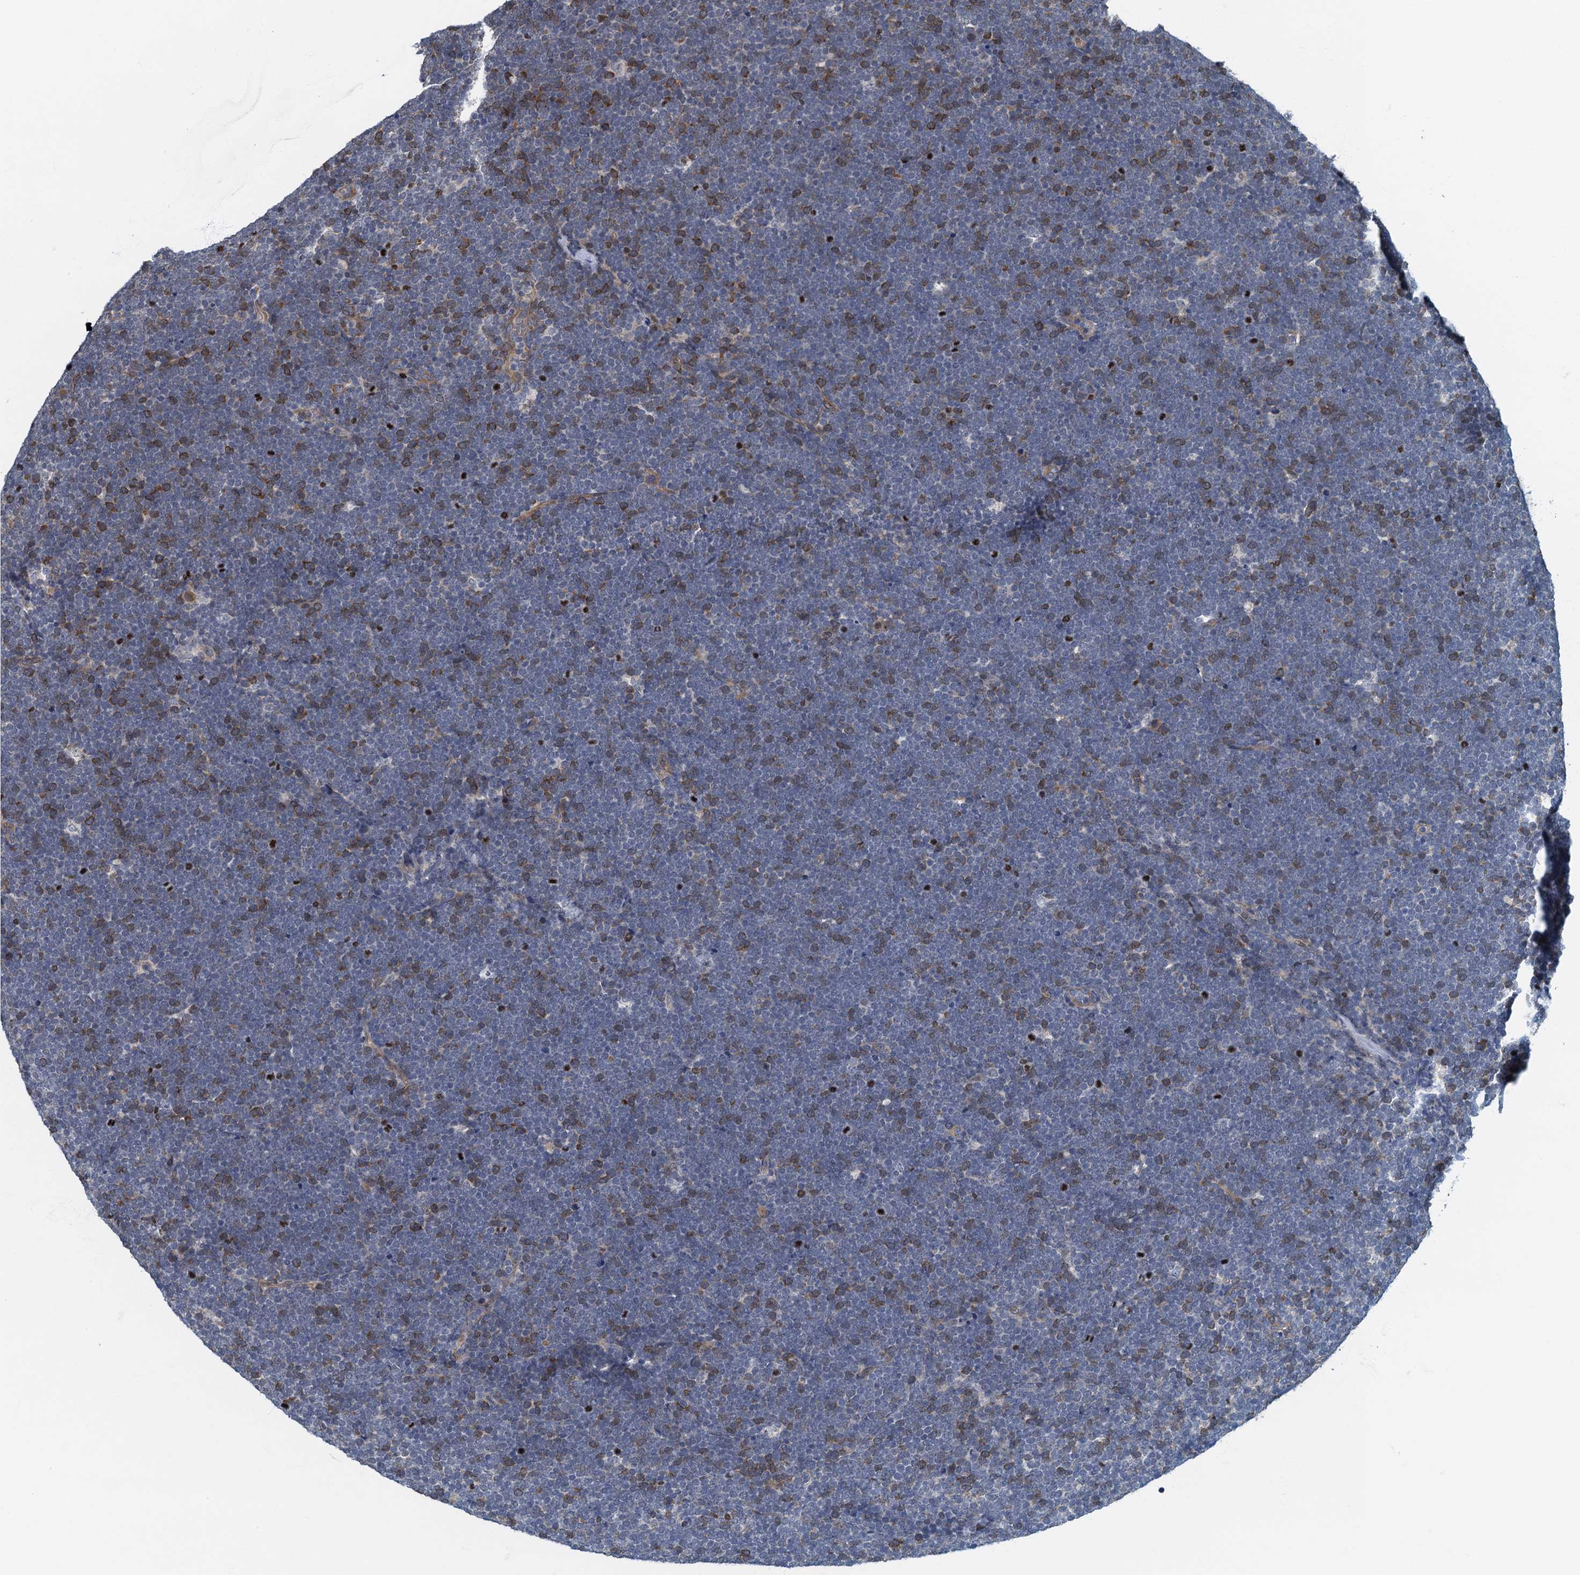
{"staining": {"intensity": "weak", "quantity": "<25%", "location": "cytoplasmic/membranous"}, "tissue": "lymphoma", "cell_type": "Tumor cells", "image_type": "cancer", "snomed": [{"axis": "morphology", "description": "Malignant lymphoma, non-Hodgkin's type, High grade"}, {"axis": "topography", "description": "Lymph node"}], "caption": "Protein analysis of high-grade malignant lymphoma, non-Hodgkin's type demonstrates no significant expression in tumor cells.", "gene": "CKAP2L", "patient": {"sex": "male", "age": 13}}